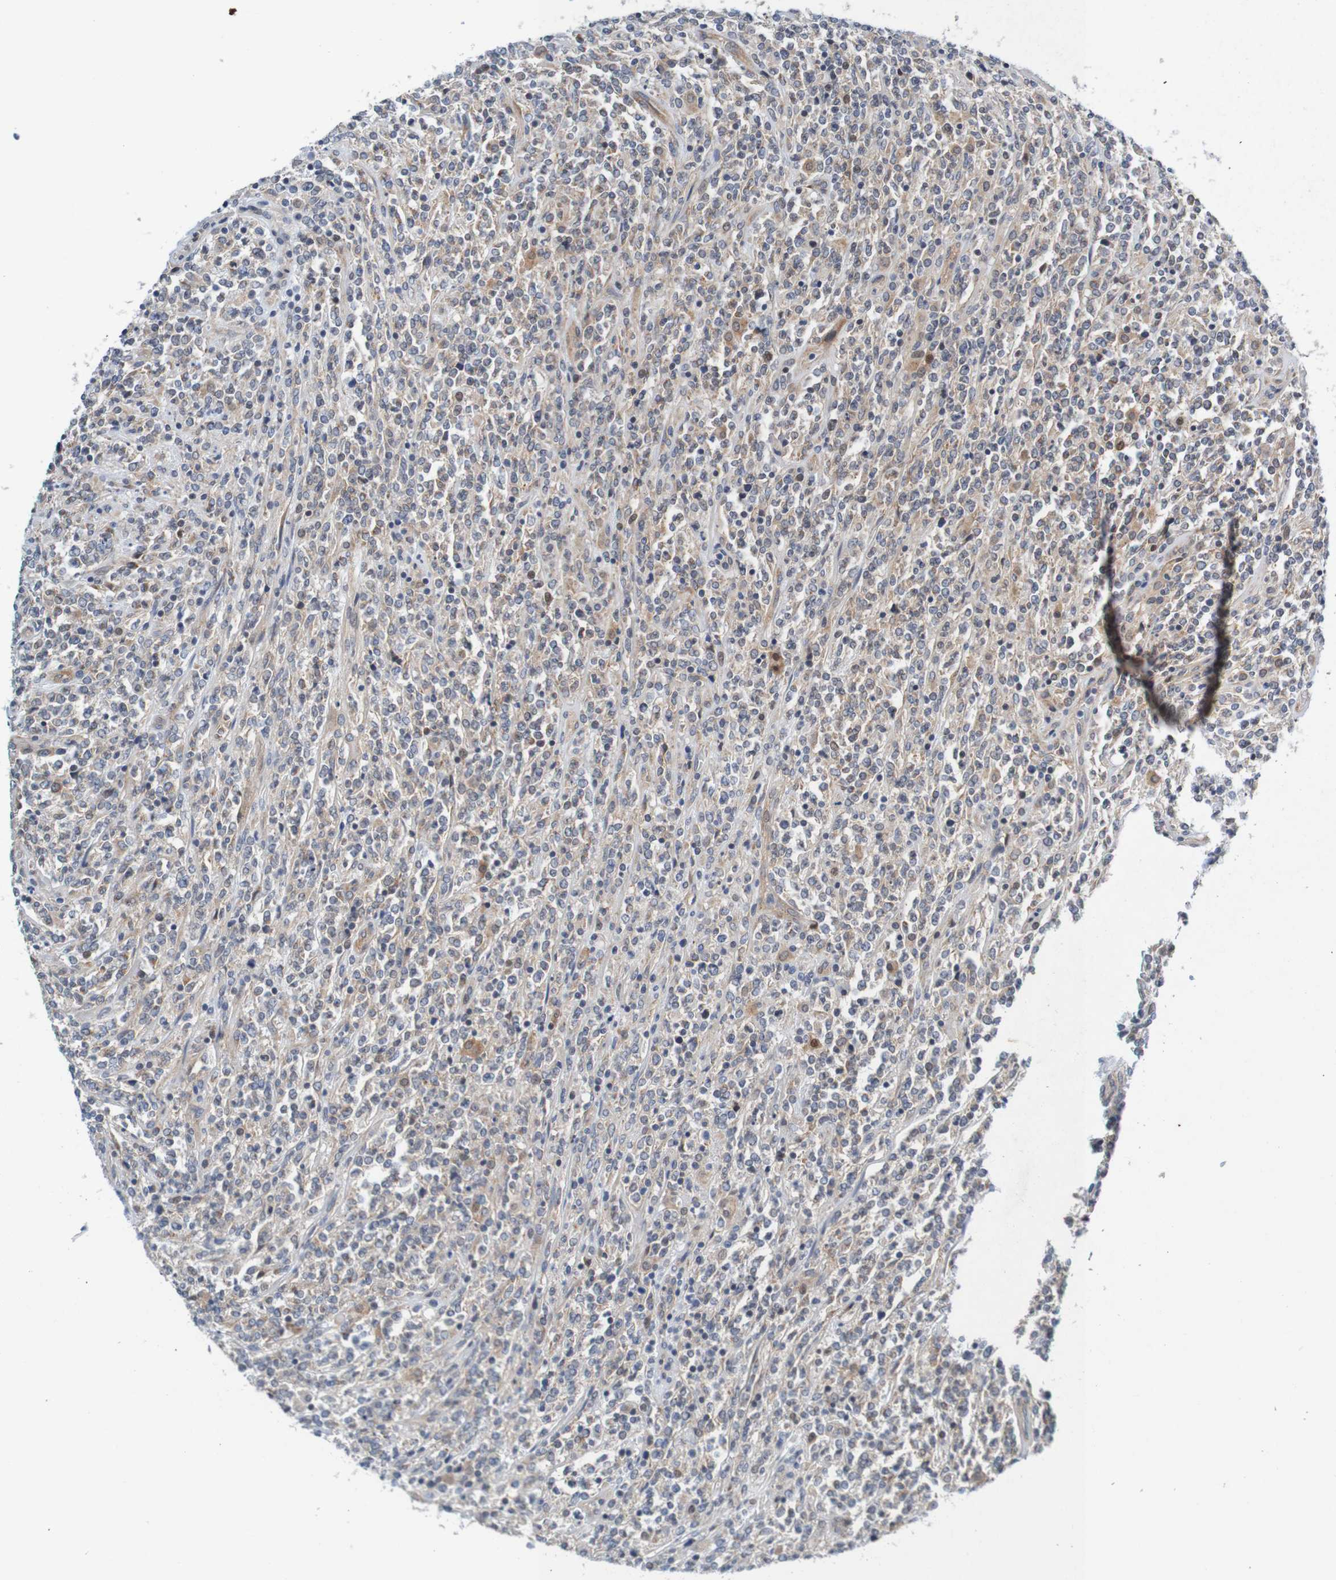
{"staining": {"intensity": "weak", "quantity": "<25%", "location": "cytoplasmic/membranous"}, "tissue": "lymphoma", "cell_type": "Tumor cells", "image_type": "cancer", "snomed": [{"axis": "morphology", "description": "Malignant lymphoma, non-Hodgkin's type, High grade"}, {"axis": "topography", "description": "Soft tissue"}], "caption": "Tumor cells are negative for protein expression in human malignant lymphoma, non-Hodgkin's type (high-grade).", "gene": "CPED1", "patient": {"sex": "male", "age": 18}}